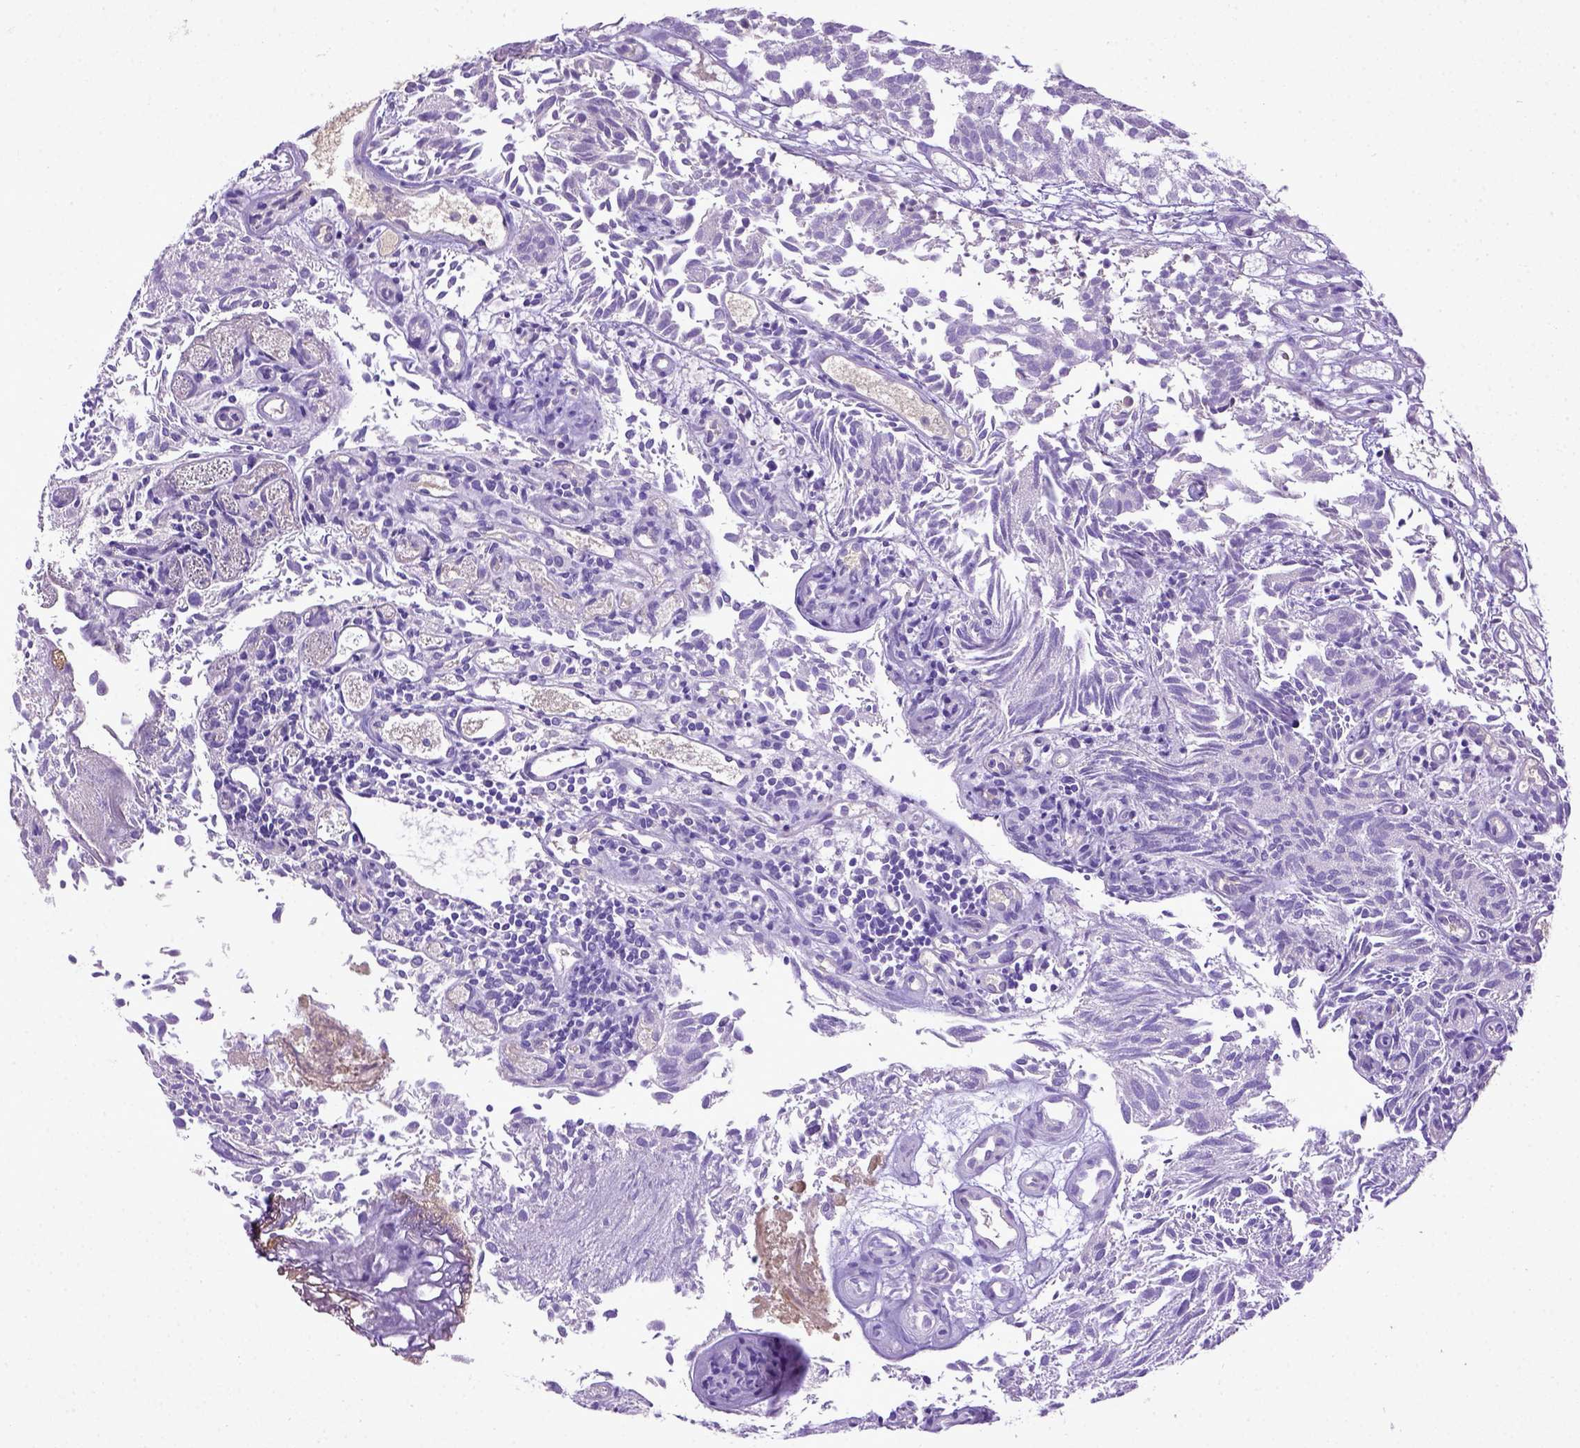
{"staining": {"intensity": "negative", "quantity": "none", "location": "none"}, "tissue": "urothelial cancer", "cell_type": "Tumor cells", "image_type": "cancer", "snomed": [{"axis": "morphology", "description": "Urothelial carcinoma, Low grade"}, {"axis": "topography", "description": "Urinary bladder"}], "caption": "Urothelial cancer was stained to show a protein in brown. There is no significant staining in tumor cells.", "gene": "DEPDC1B", "patient": {"sex": "male", "age": 70}}